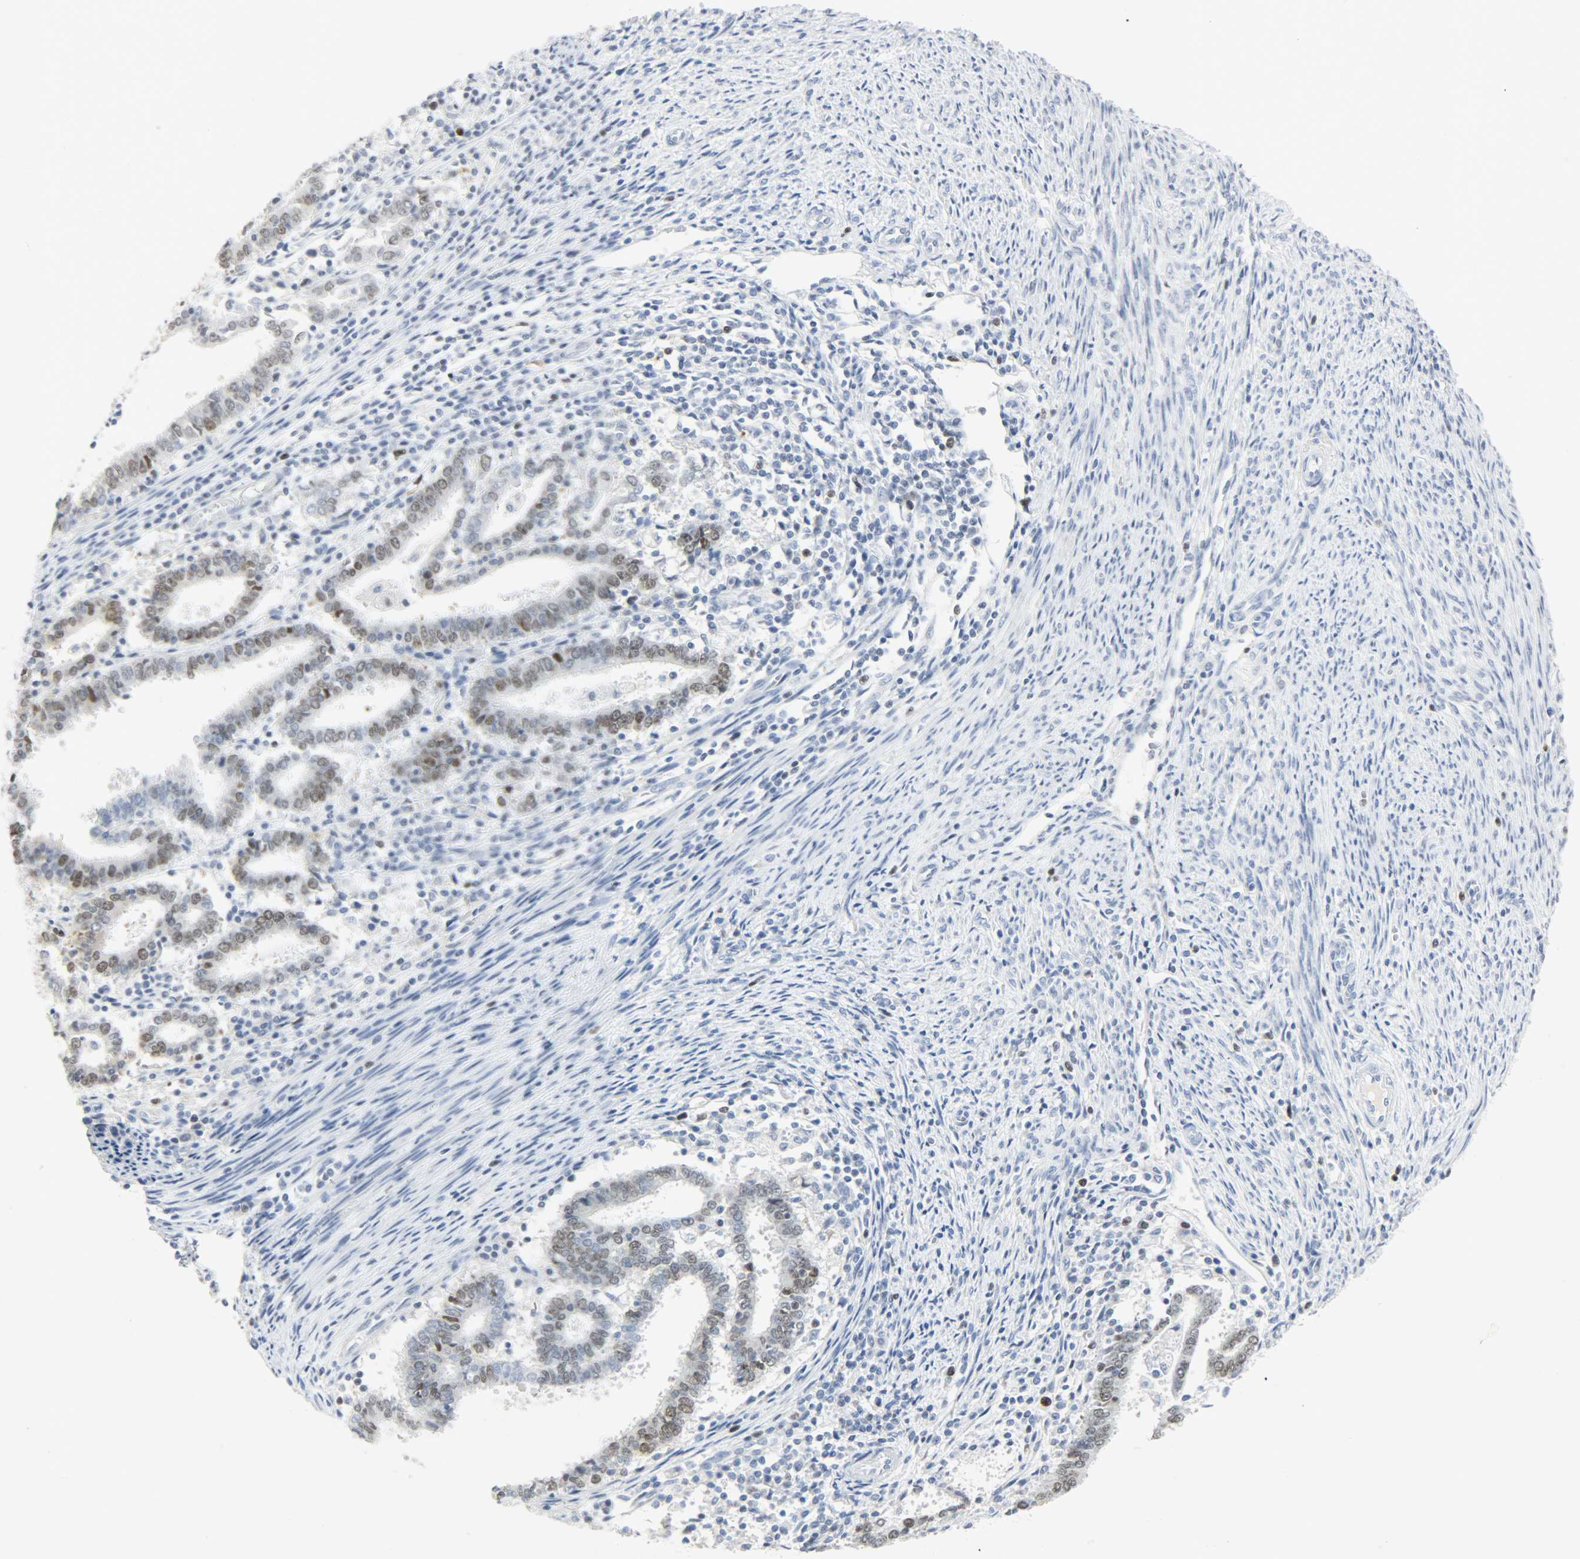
{"staining": {"intensity": "moderate", "quantity": "25%-75%", "location": "nuclear"}, "tissue": "endometrial cancer", "cell_type": "Tumor cells", "image_type": "cancer", "snomed": [{"axis": "morphology", "description": "Adenocarcinoma, NOS"}, {"axis": "topography", "description": "Uterus"}], "caption": "Immunohistochemical staining of adenocarcinoma (endometrial) displays medium levels of moderate nuclear protein staining in about 25%-75% of tumor cells.", "gene": "HELLS", "patient": {"sex": "female", "age": 83}}